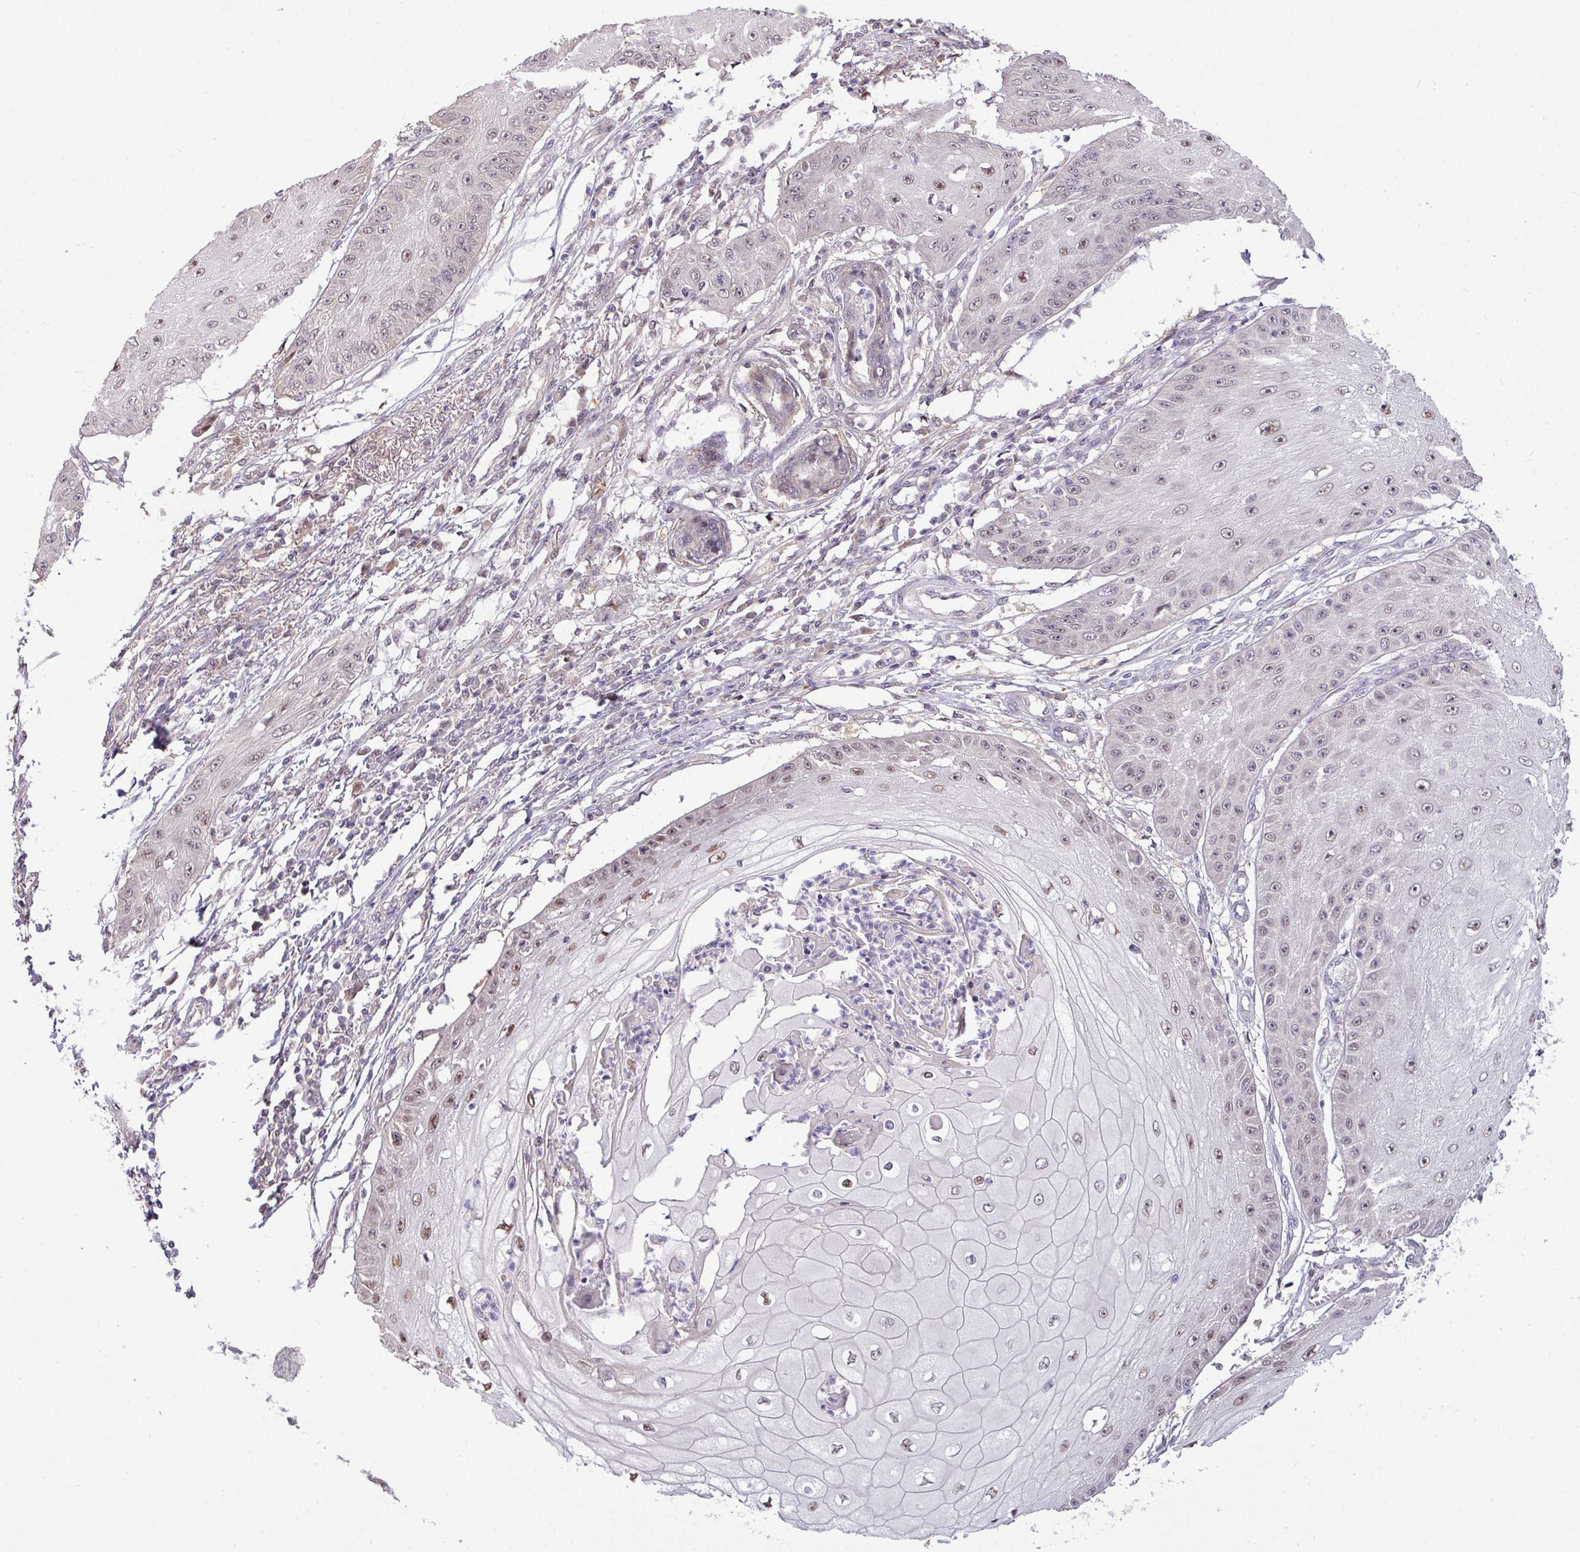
{"staining": {"intensity": "weak", "quantity": "25%-75%", "location": "nuclear"}, "tissue": "skin cancer", "cell_type": "Tumor cells", "image_type": "cancer", "snomed": [{"axis": "morphology", "description": "Squamous cell carcinoma, NOS"}, {"axis": "topography", "description": "Skin"}], "caption": "Immunohistochemical staining of skin cancer demonstrates low levels of weak nuclear protein staining in about 25%-75% of tumor cells. (DAB (3,3'-diaminobenzidine) = brown stain, brightfield microscopy at high magnification).", "gene": "RIPPLY1", "patient": {"sex": "male", "age": 70}}